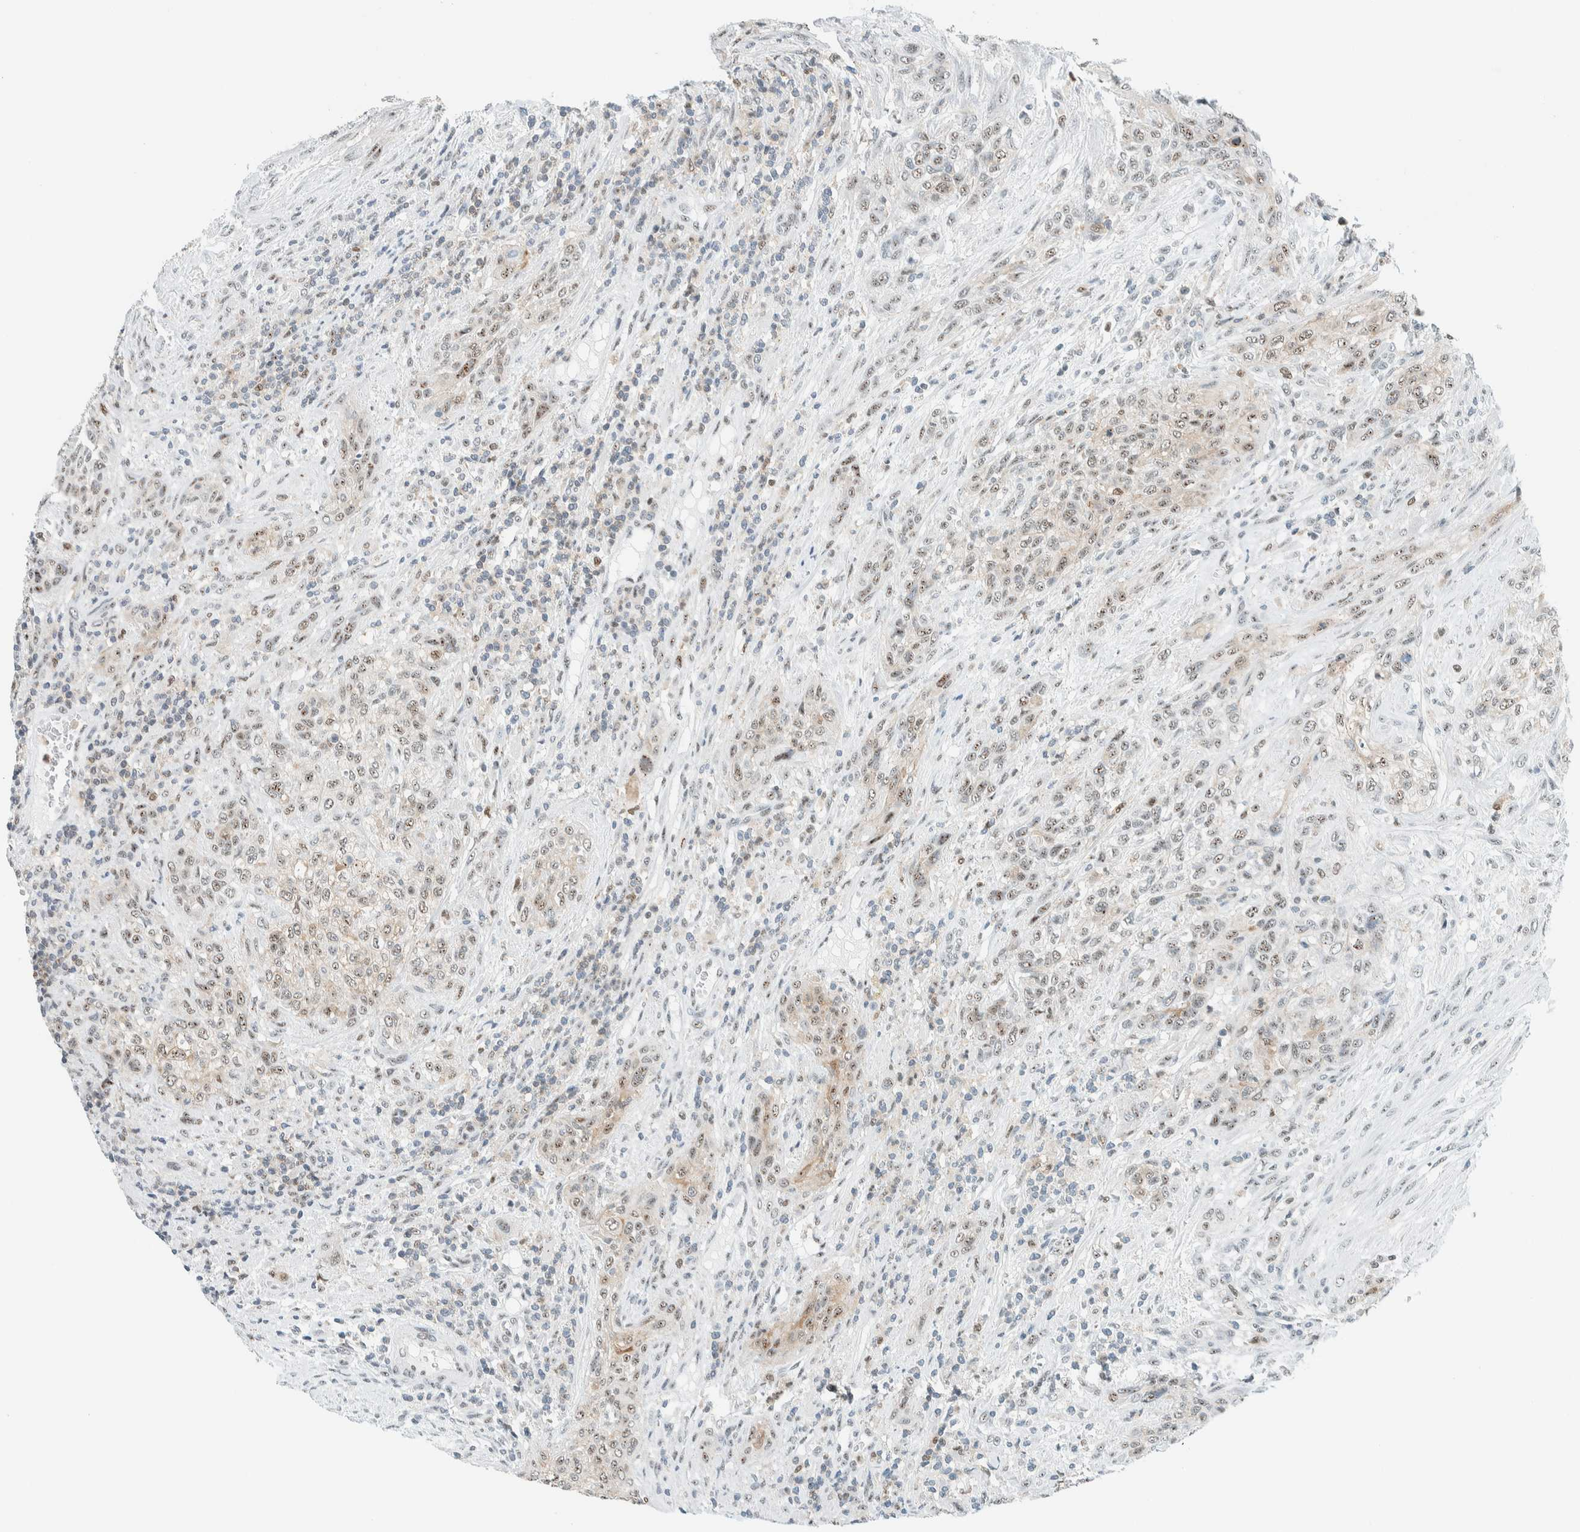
{"staining": {"intensity": "weak", "quantity": ">75%", "location": "cytoplasmic/membranous,nuclear"}, "tissue": "urothelial cancer", "cell_type": "Tumor cells", "image_type": "cancer", "snomed": [{"axis": "morphology", "description": "Urothelial carcinoma, Low grade"}, {"axis": "morphology", "description": "Urothelial carcinoma, High grade"}, {"axis": "topography", "description": "Urinary bladder"}], "caption": "Immunohistochemistry (IHC) of urothelial cancer exhibits low levels of weak cytoplasmic/membranous and nuclear positivity in about >75% of tumor cells.", "gene": "CYSRT1", "patient": {"sex": "male", "age": 35}}